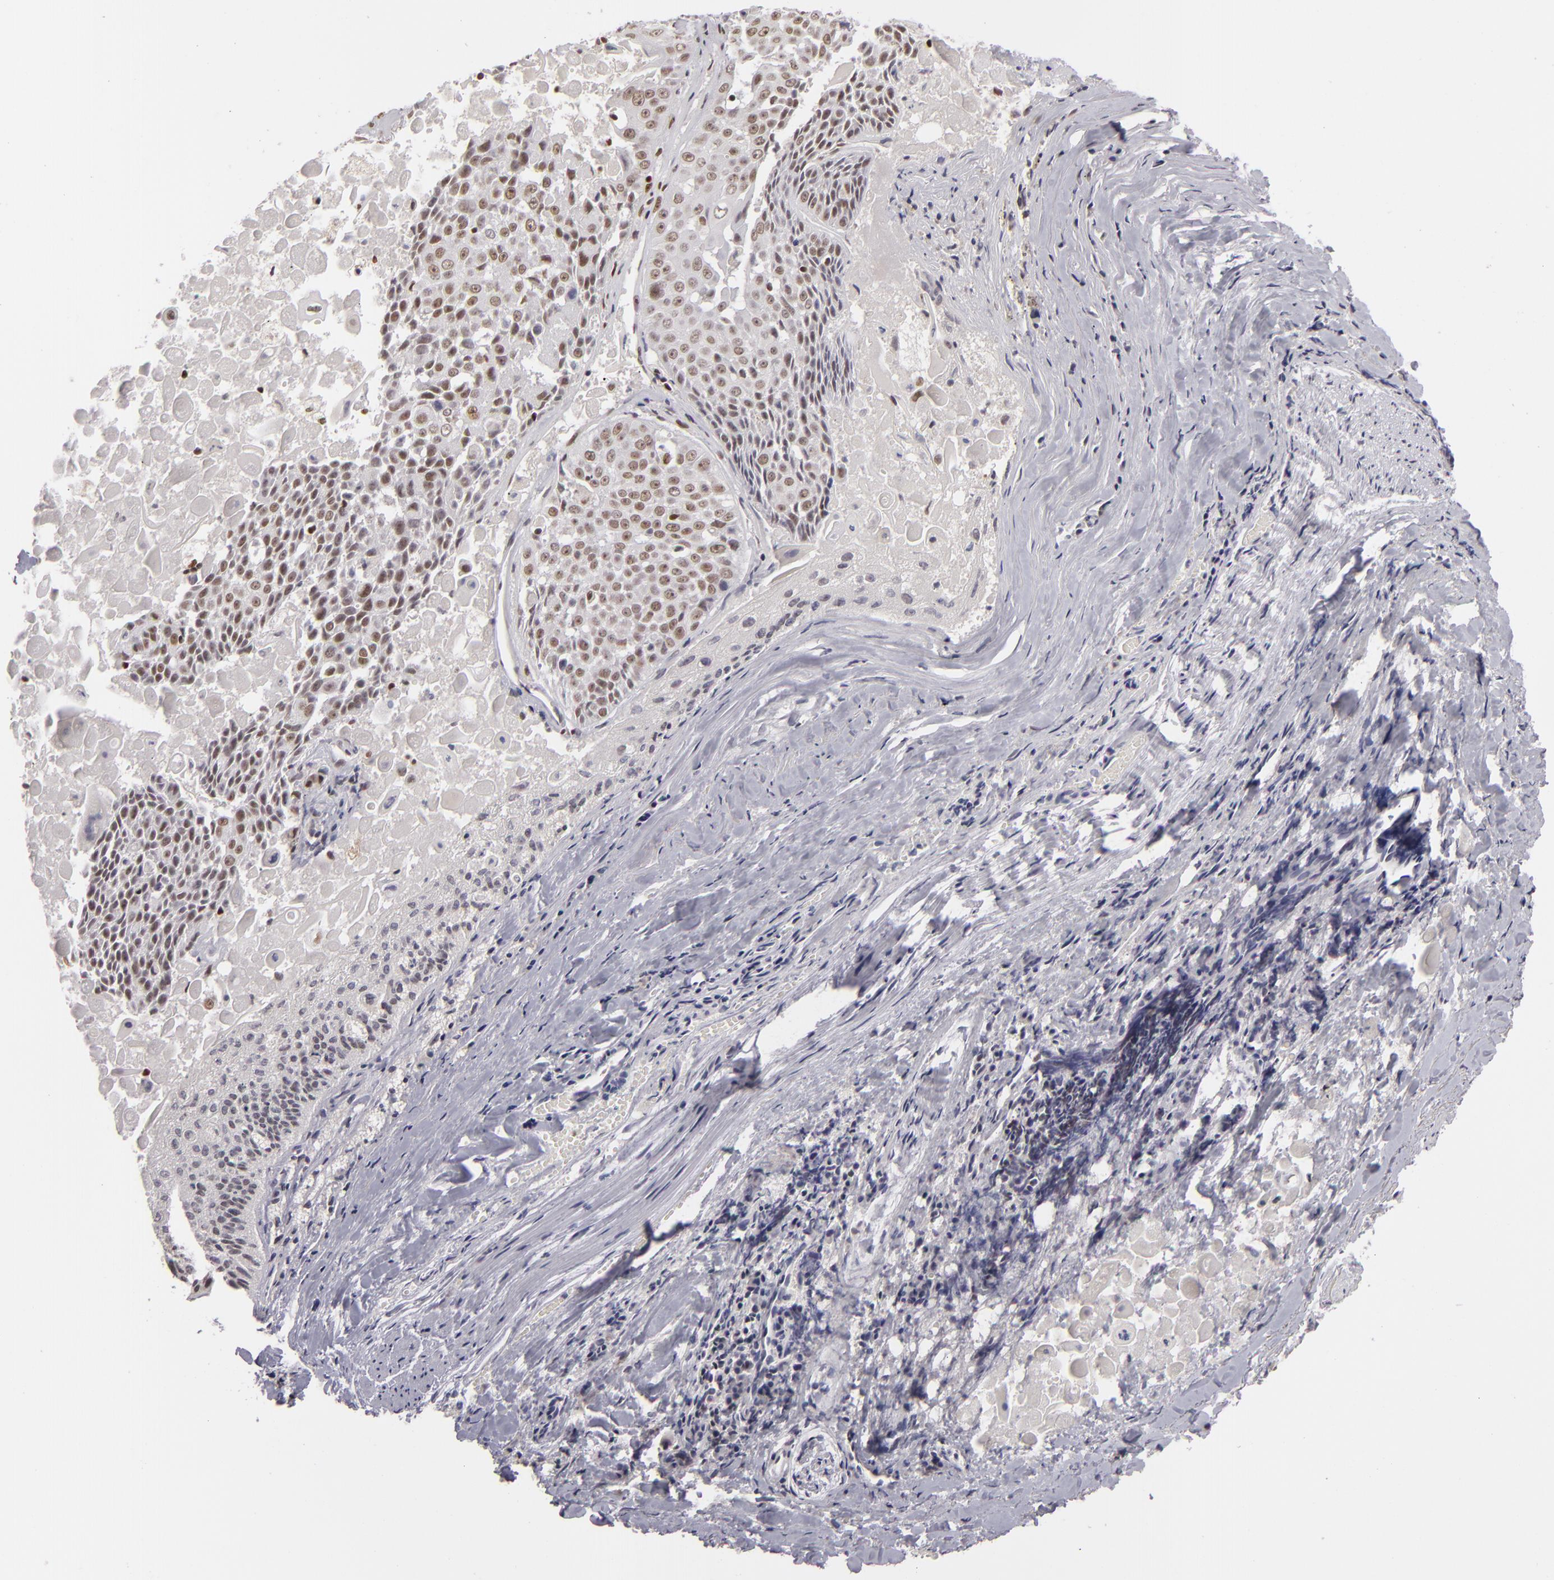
{"staining": {"intensity": "moderate", "quantity": ">75%", "location": "nuclear"}, "tissue": "lung cancer", "cell_type": "Tumor cells", "image_type": "cancer", "snomed": [{"axis": "morphology", "description": "Adenocarcinoma, NOS"}, {"axis": "topography", "description": "Lung"}], "caption": "Protein expression analysis of lung cancer (adenocarcinoma) reveals moderate nuclear positivity in about >75% of tumor cells. (brown staining indicates protein expression, while blue staining denotes nuclei).", "gene": "DAXX", "patient": {"sex": "male", "age": 60}}